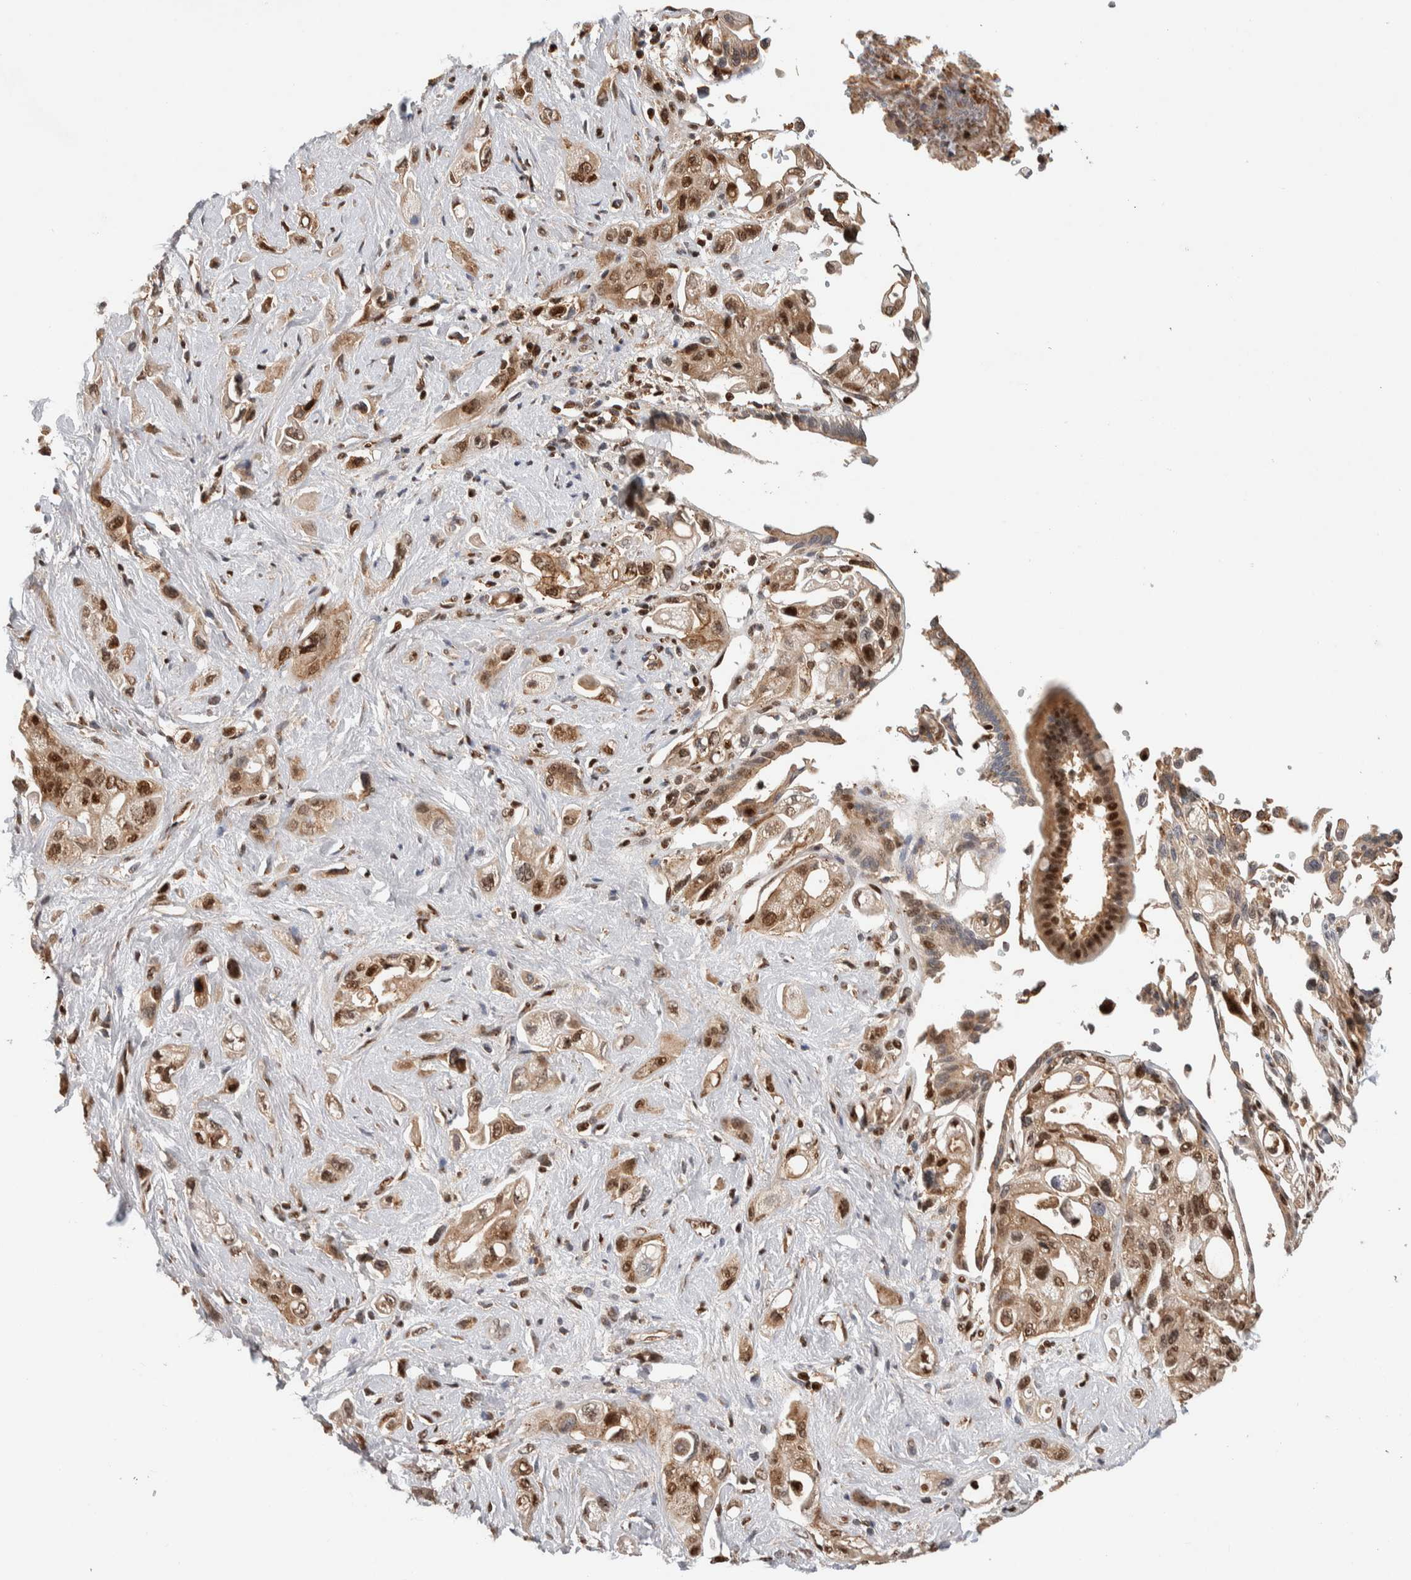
{"staining": {"intensity": "moderate", "quantity": ">75%", "location": "nuclear"}, "tissue": "pancreatic cancer", "cell_type": "Tumor cells", "image_type": "cancer", "snomed": [{"axis": "morphology", "description": "Adenocarcinoma, NOS"}, {"axis": "topography", "description": "Pancreas"}], "caption": "Pancreatic cancer (adenocarcinoma) stained for a protein (brown) demonstrates moderate nuclear positive staining in approximately >75% of tumor cells.", "gene": "ZNF521", "patient": {"sex": "female", "age": 66}}